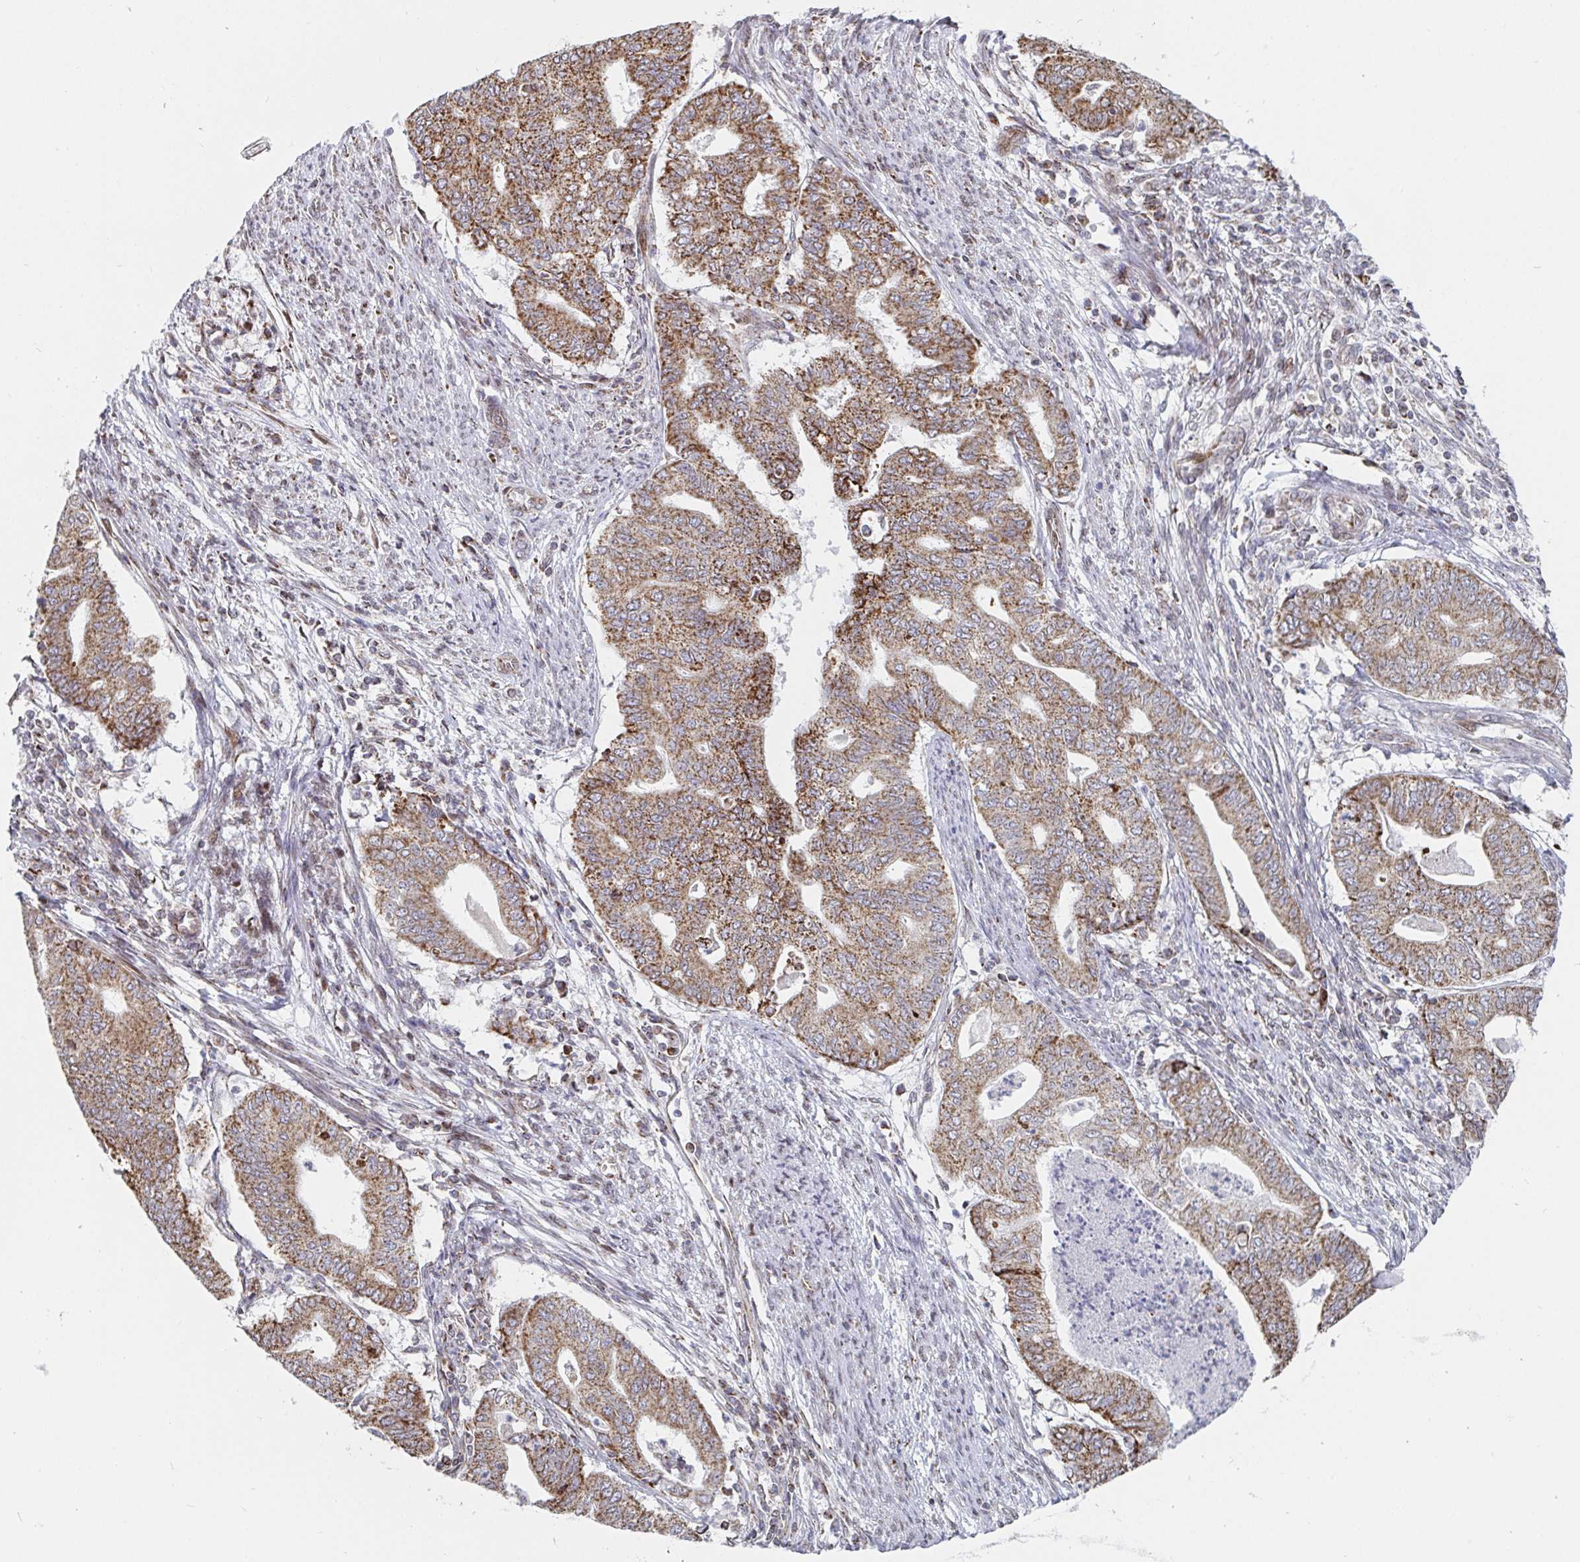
{"staining": {"intensity": "moderate", "quantity": ">75%", "location": "cytoplasmic/membranous"}, "tissue": "endometrial cancer", "cell_type": "Tumor cells", "image_type": "cancer", "snomed": [{"axis": "morphology", "description": "Adenocarcinoma, NOS"}, {"axis": "topography", "description": "Endometrium"}], "caption": "Adenocarcinoma (endometrial) stained for a protein (brown) exhibits moderate cytoplasmic/membranous positive expression in about >75% of tumor cells.", "gene": "STARD8", "patient": {"sex": "female", "age": 79}}